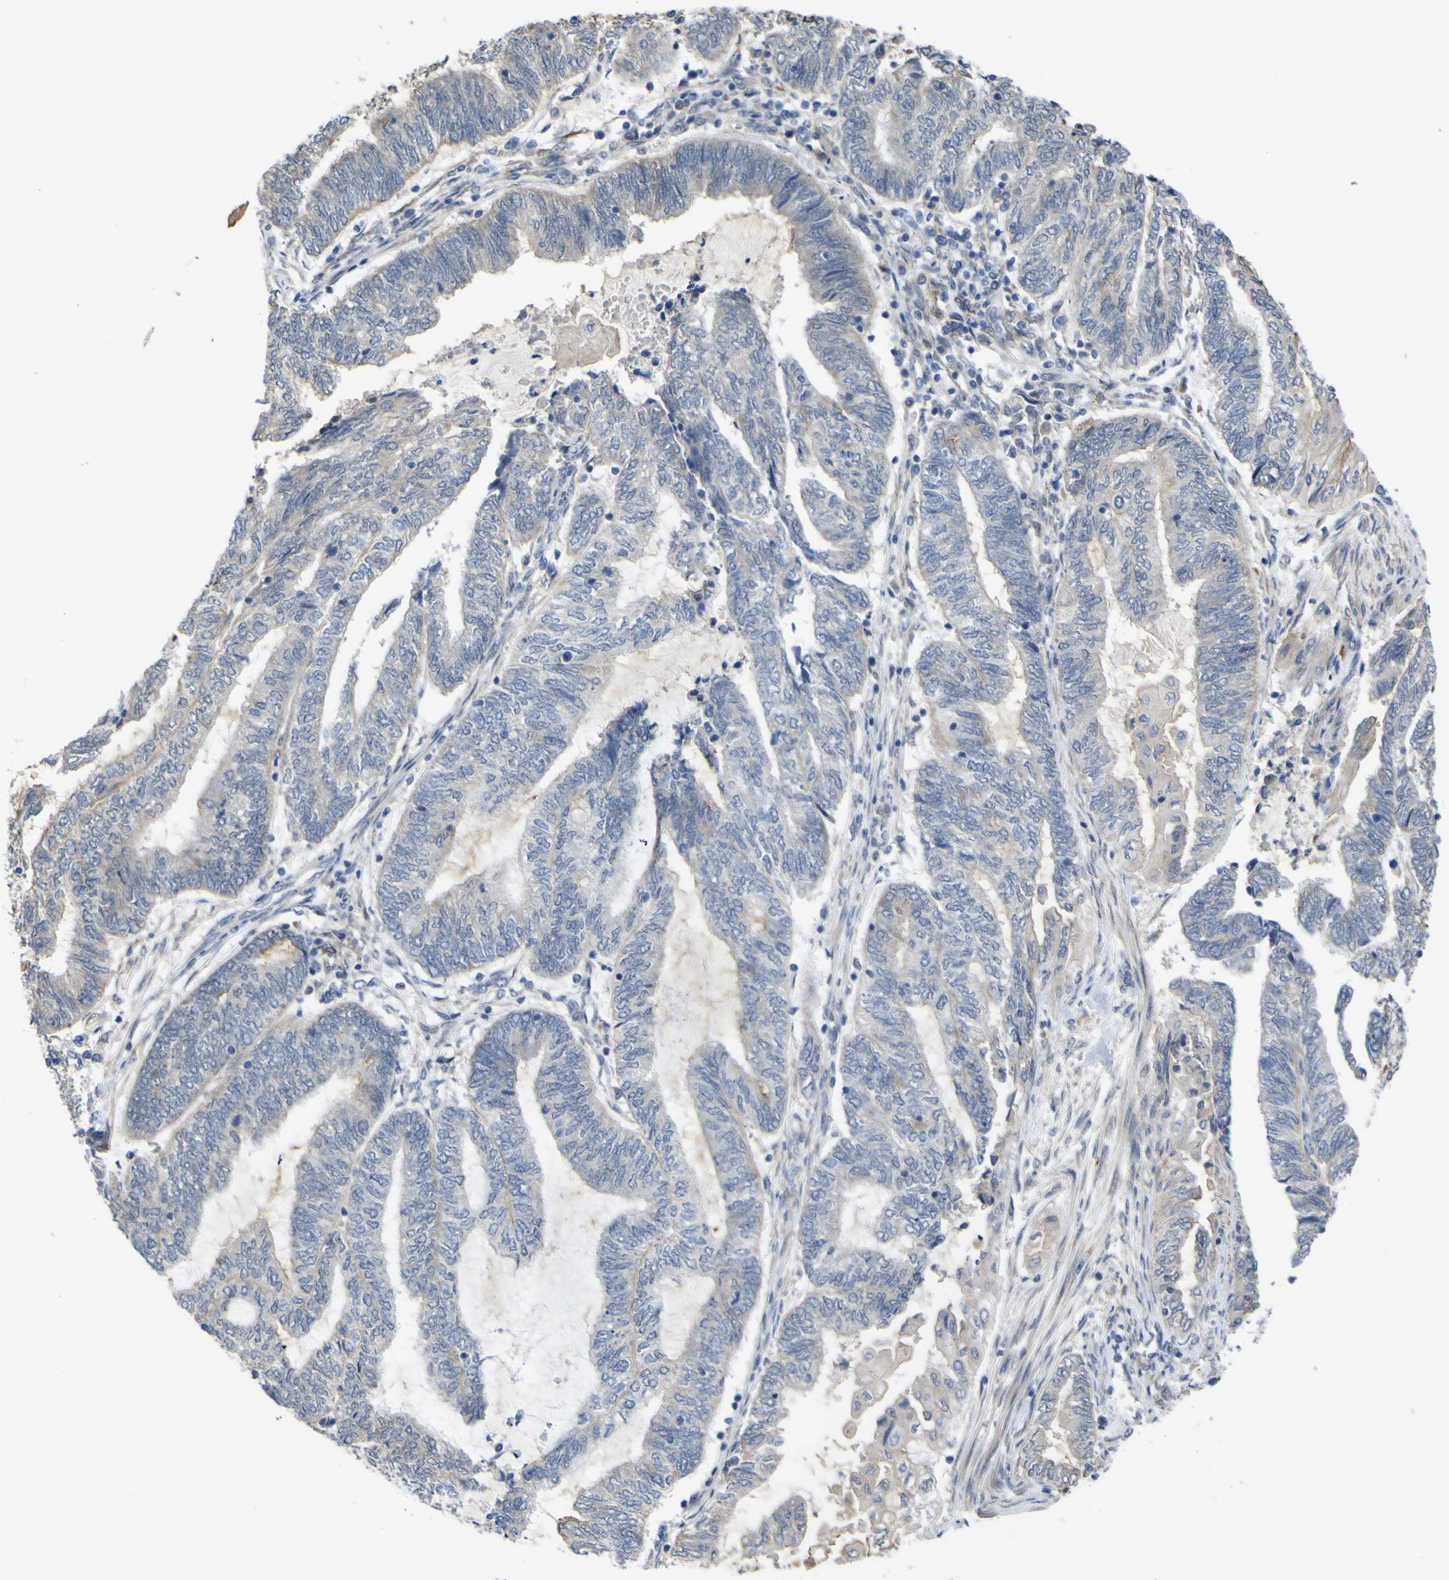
{"staining": {"intensity": "weak", "quantity": "<25%", "location": "cytoplasmic/membranous"}, "tissue": "endometrial cancer", "cell_type": "Tumor cells", "image_type": "cancer", "snomed": [{"axis": "morphology", "description": "Adenocarcinoma, NOS"}, {"axis": "topography", "description": "Uterus"}, {"axis": "topography", "description": "Endometrium"}], "caption": "DAB (3,3'-diaminobenzidine) immunohistochemical staining of human endometrial adenocarcinoma reveals no significant staining in tumor cells.", "gene": "TNFRSF11A", "patient": {"sex": "female", "age": 70}}